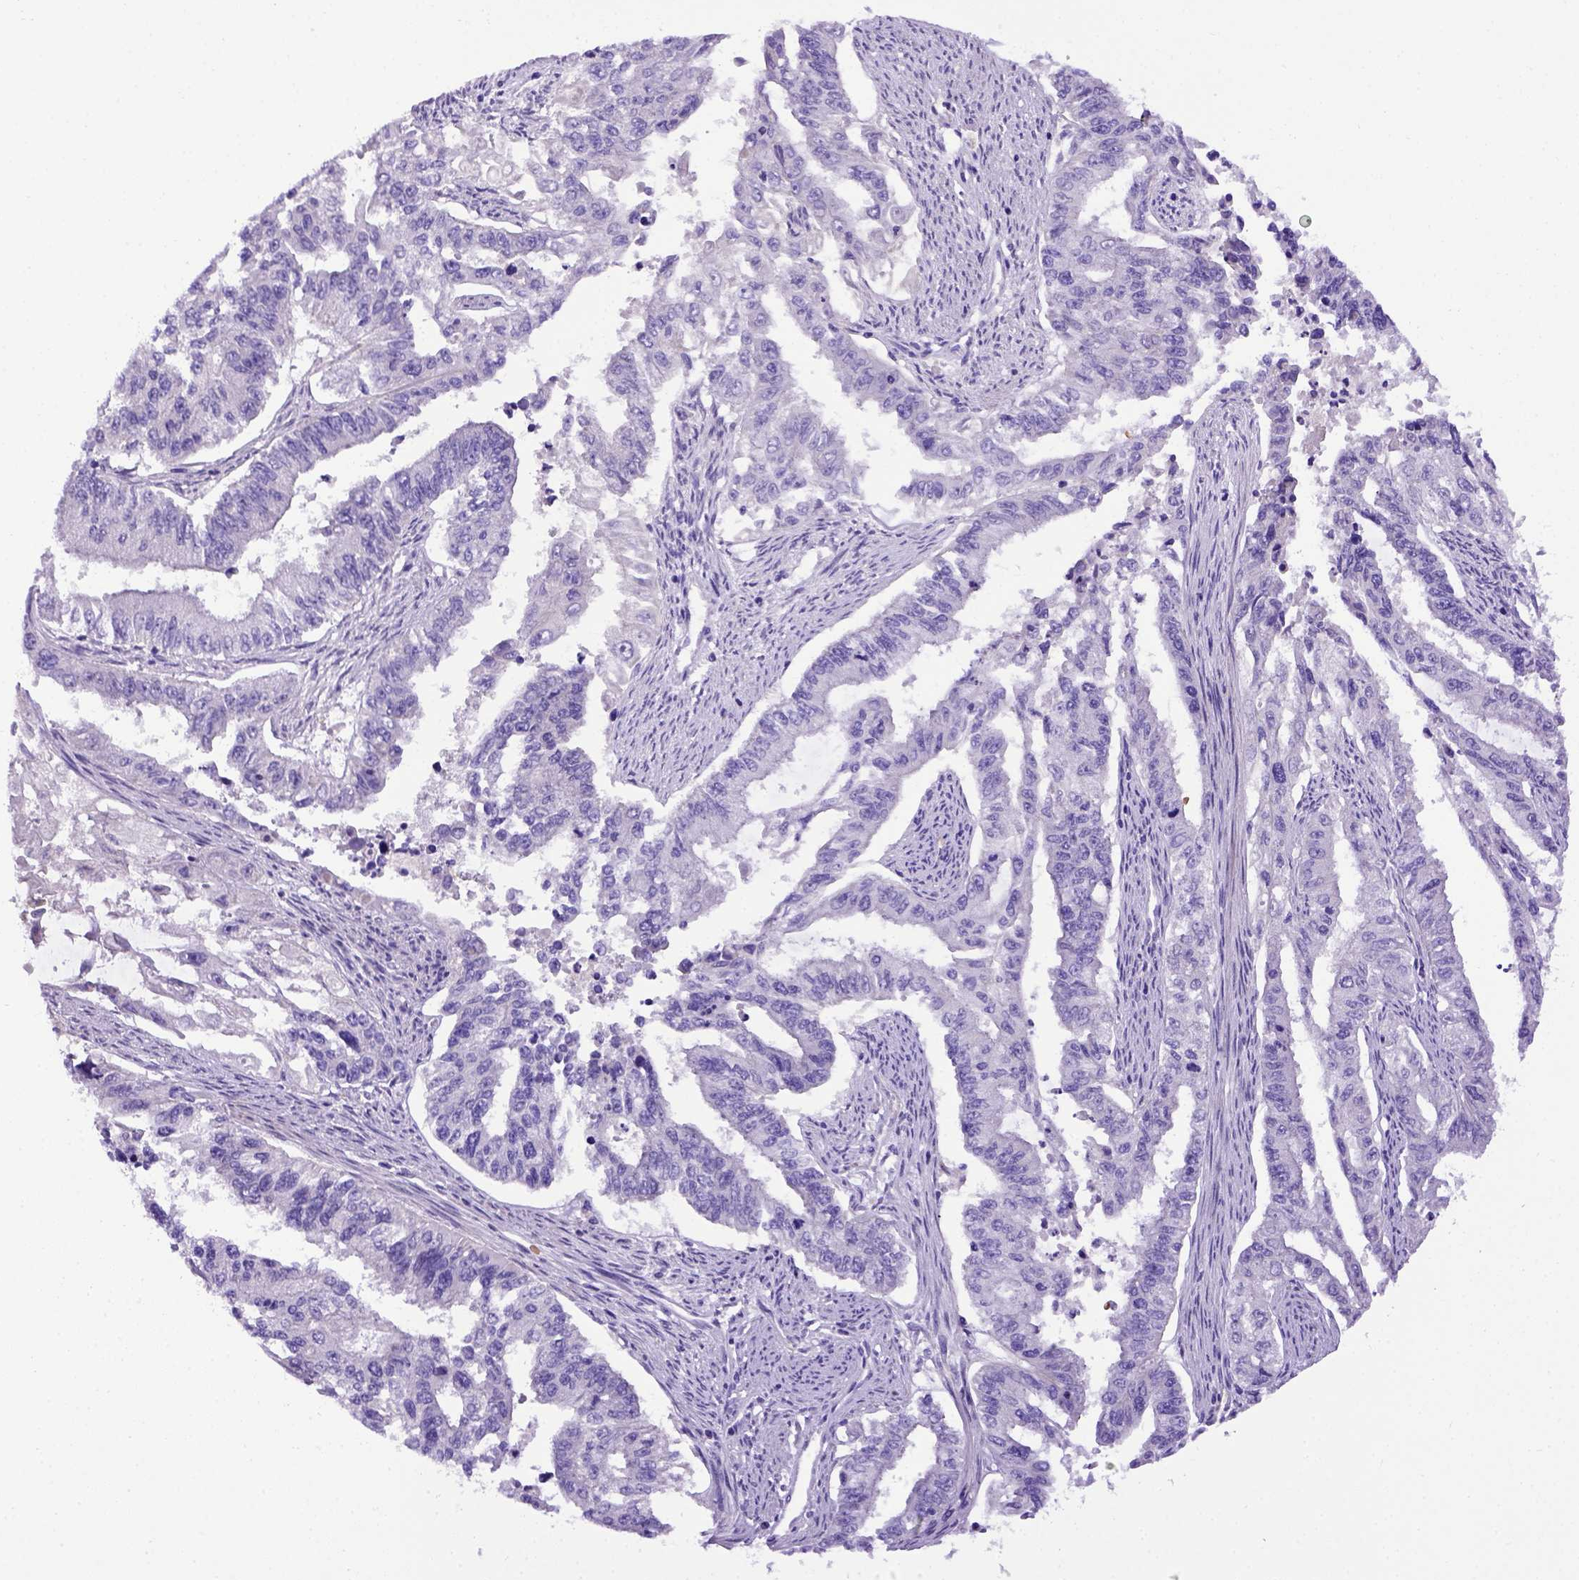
{"staining": {"intensity": "negative", "quantity": "none", "location": "none"}, "tissue": "endometrial cancer", "cell_type": "Tumor cells", "image_type": "cancer", "snomed": [{"axis": "morphology", "description": "Adenocarcinoma, NOS"}, {"axis": "topography", "description": "Uterus"}], "caption": "Tumor cells are negative for protein expression in human adenocarcinoma (endometrial). Brightfield microscopy of immunohistochemistry stained with DAB (brown) and hematoxylin (blue), captured at high magnification.", "gene": "ADAM12", "patient": {"sex": "female", "age": 59}}